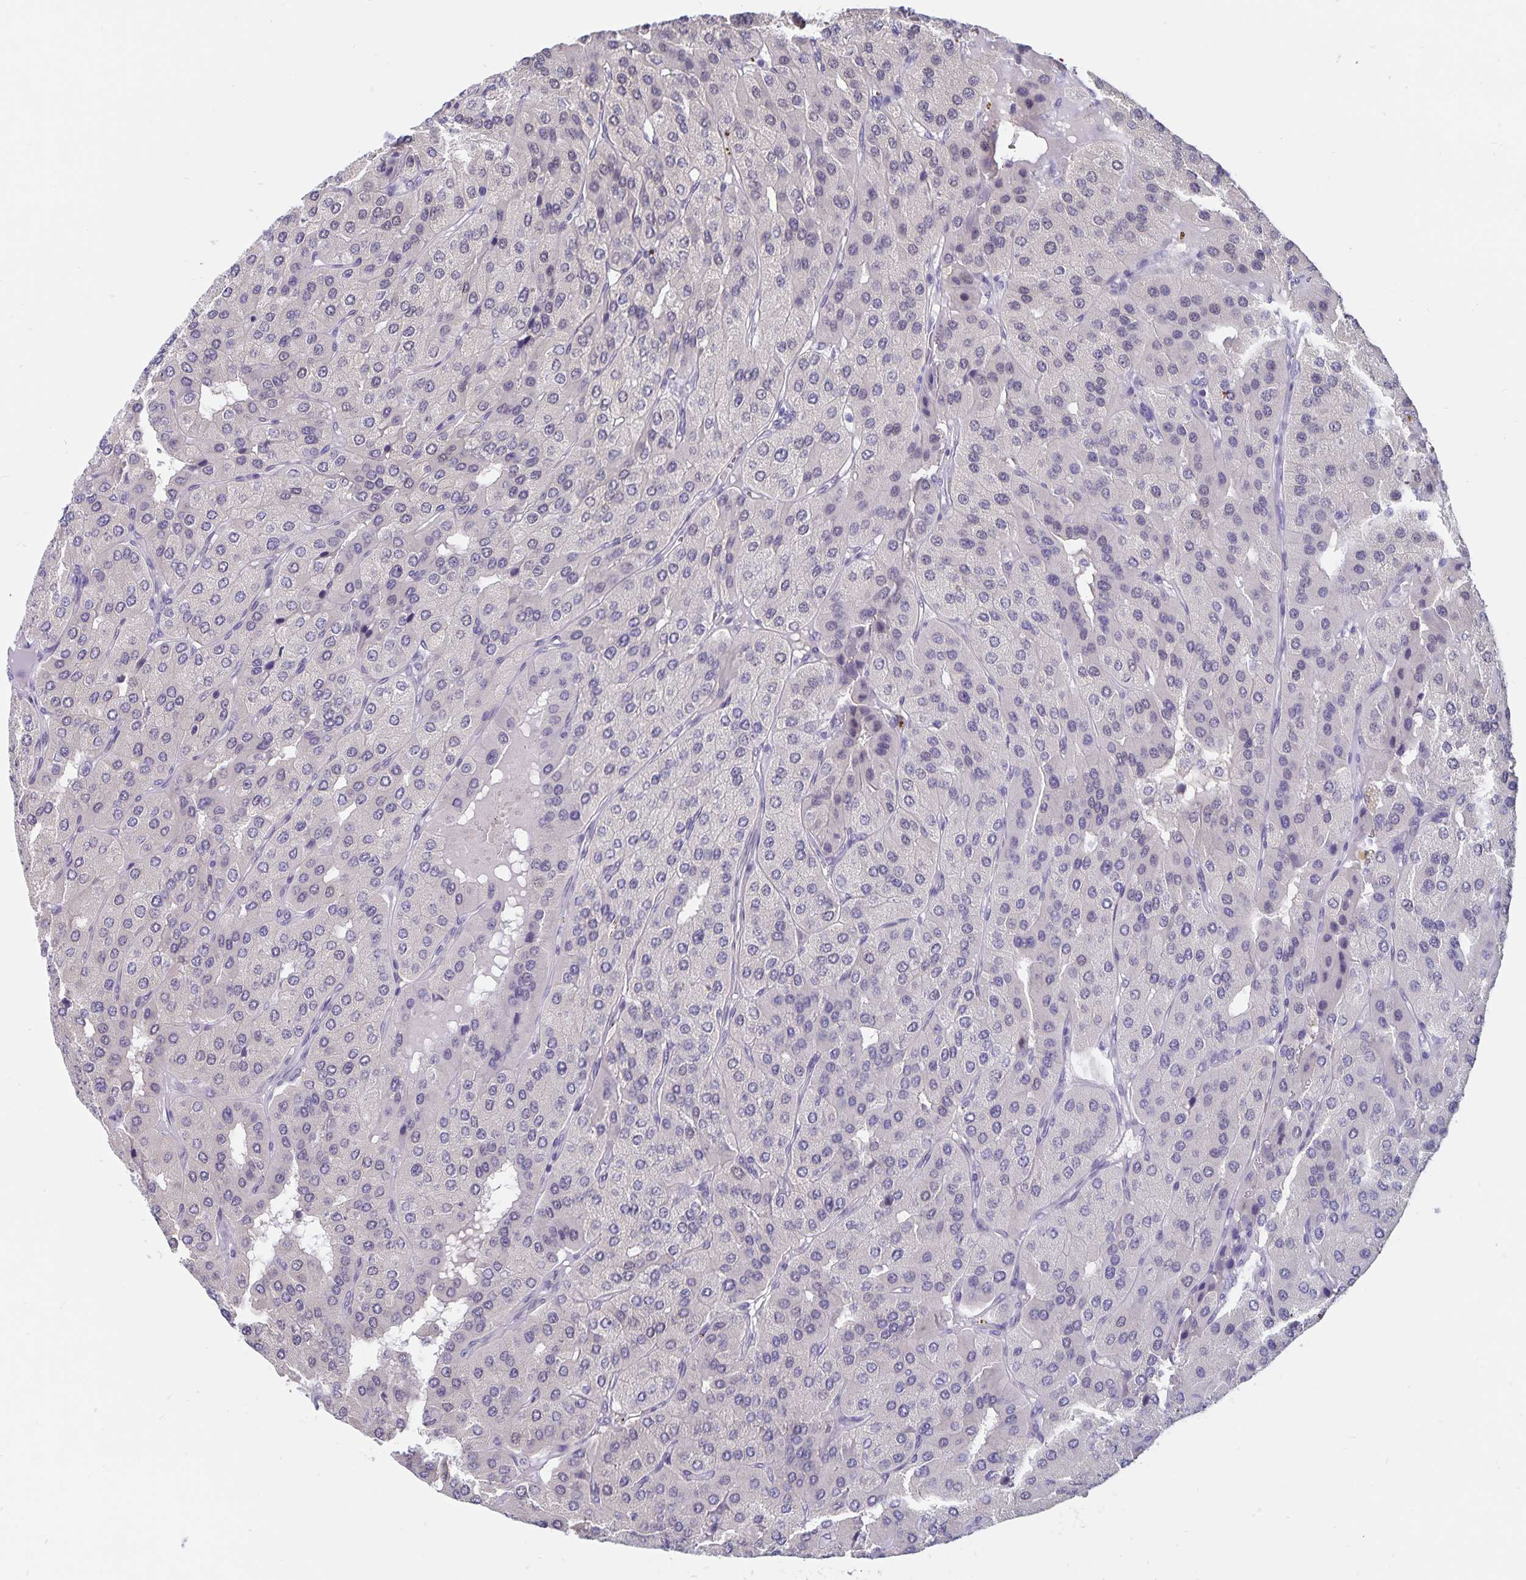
{"staining": {"intensity": "negative", "quantity": "none", "location": "none"}, "tissue": "parathyroid gland", "cell_type": "Glandular cells", "image_type": "normal", "snomed": [{"axis": "morphology", "description": "Normal tissue, NOS"}, {"axis": "morphology", "description": "Adenoma, NOS"}, {"axis": "topography", "description": "Parathyroid gland"}], "caption": "Immunohistochemistry (IHC) micrograph of benign parathyroid gland: human parathyroid gland stained with DAB (3,3'-diaminobenzidine) displays no significant protein expression in glandular cells. Nuclei are stained in blue.", "gene": "BAG6", "patient": {"sex": "female", "age": 86}}